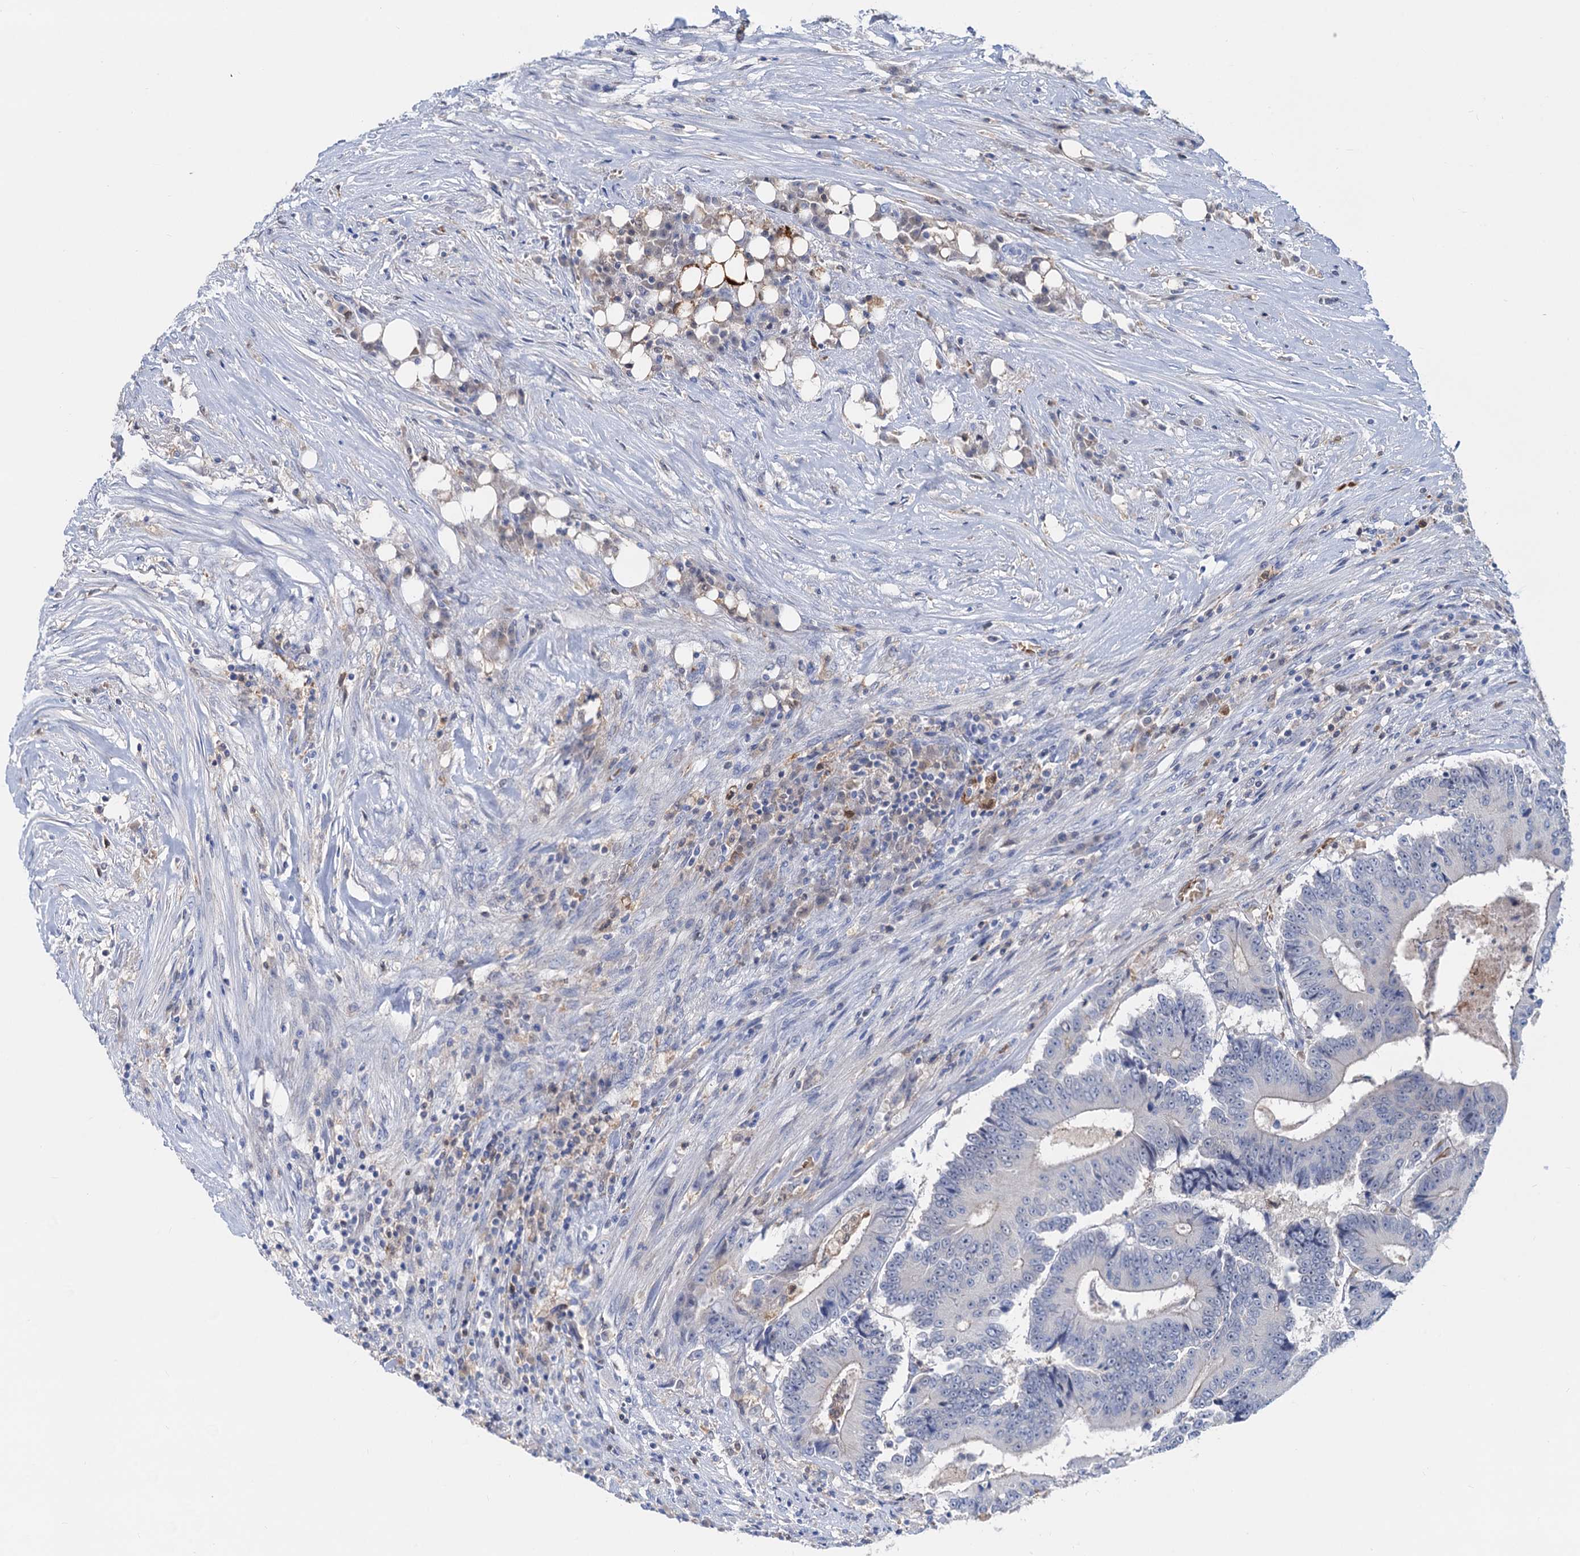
{"staining": {"intensity": "negative", "quantity": "none", "location": "none"}, "tissue": "colorectal cancer", "cell_type": "Tumor cells", "image_type": "cancer", "snomed": [{"axis": "morphology", "description": "Adenocarcinoma, NOS"}, {"axis": "topography", "description": "Colon"}], "caption": "IHC image of colorectal adenocarcinoma stained for a protein (brown), which displays no staining in tumor cells.", "gene": "FAH", "patient": {"sex": "male", "age": 83}}